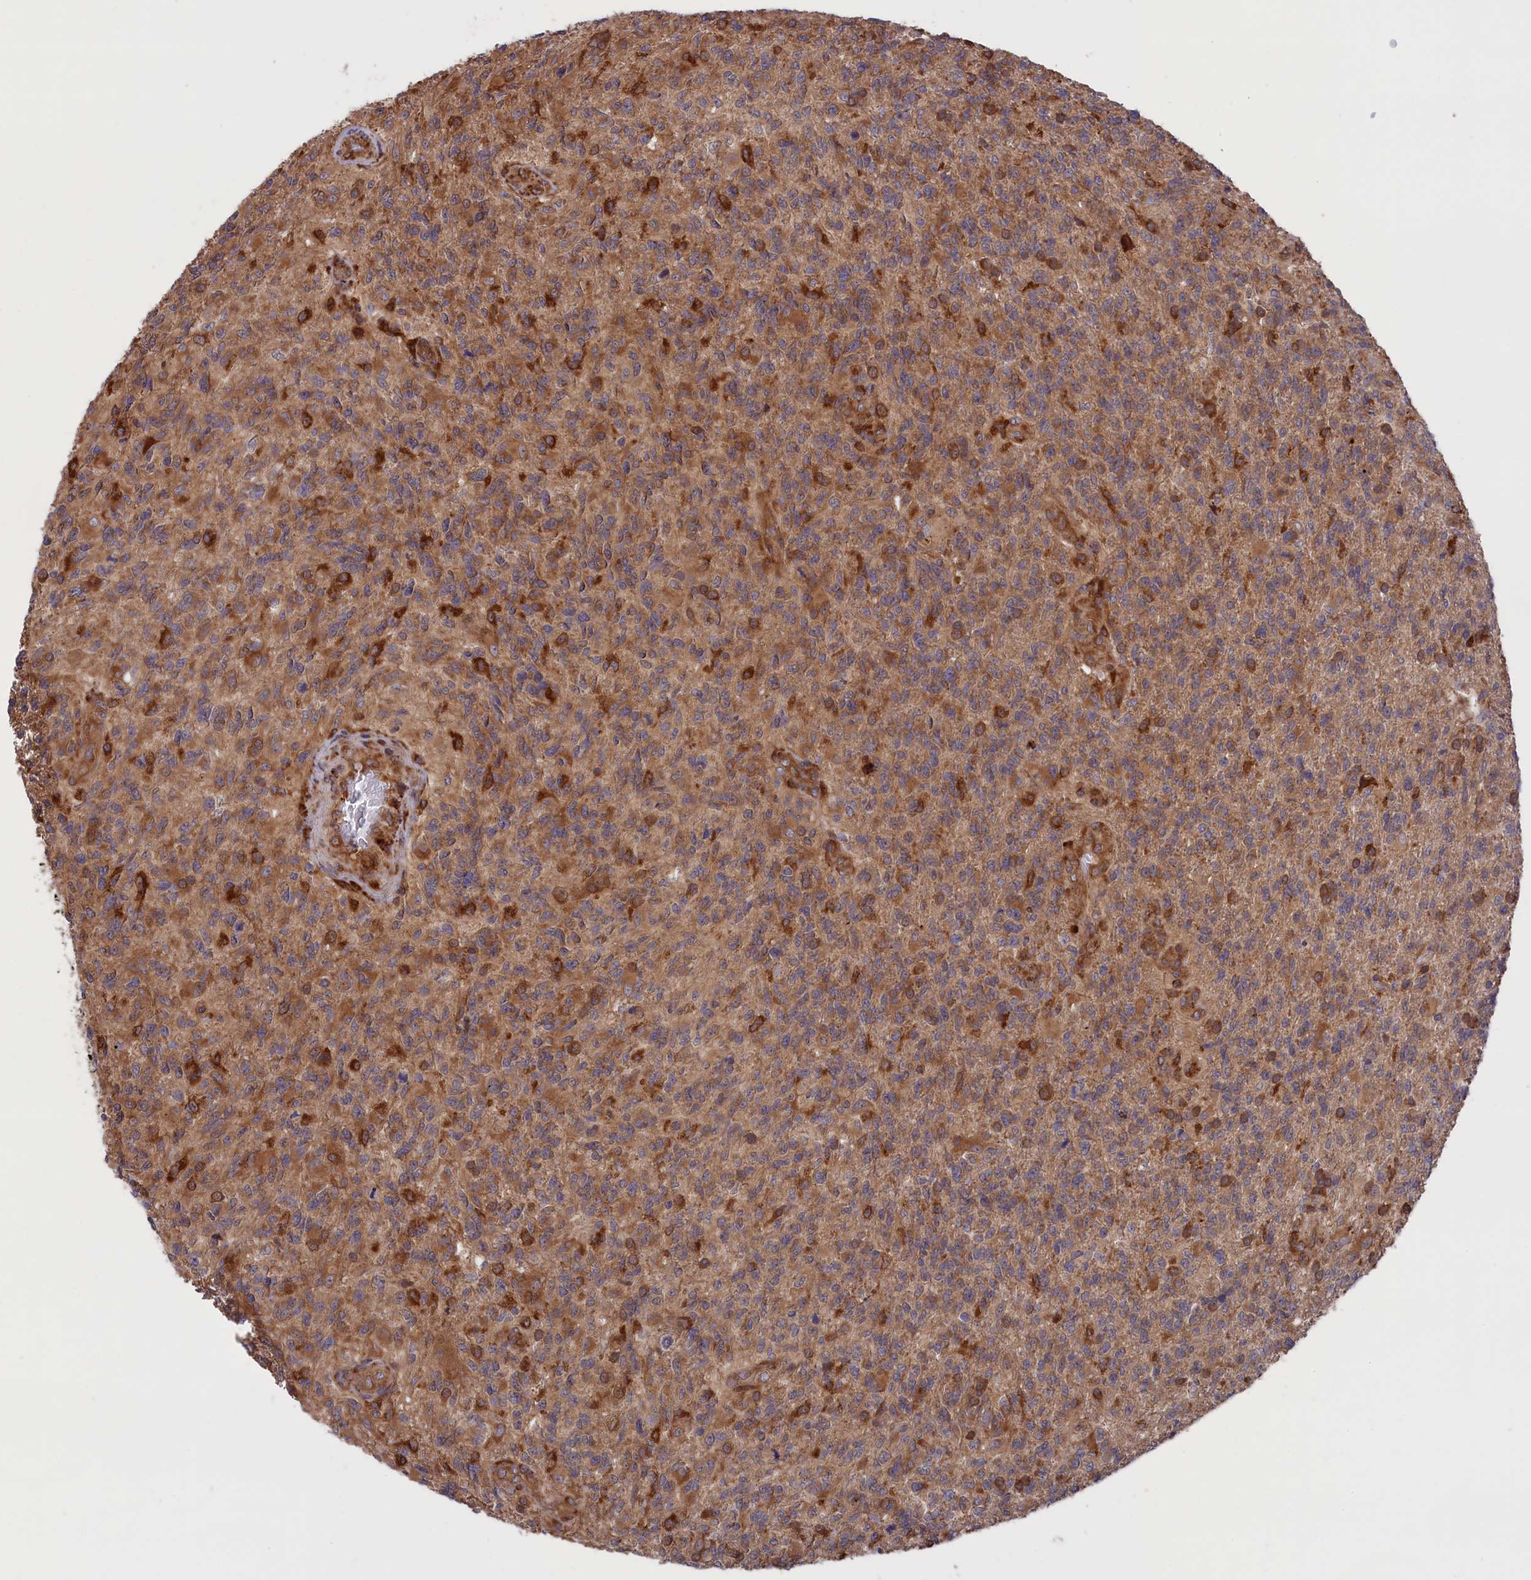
{"staining": {"intensity": "moderate", "quantity": ">75%", "location": "cytoplasmic/membranous"}, "tissue": "glioma", "cell_type": "Tumor cells", "image_type": "cancer", "snomed": [{"axis": "morphology", "description": "Glioma, malignant, High grade"}, {"axis": "topography", "description": "Brain"}], "caption": "Malignant high-grade glioma stained with immunohistochemistry (IHC) displays moderate cytoplasmic/membranous expression in approximately >75% of tumor cells.", "gene": "PLA2G4C", "patient": {"sex": "male", "age": 56}}